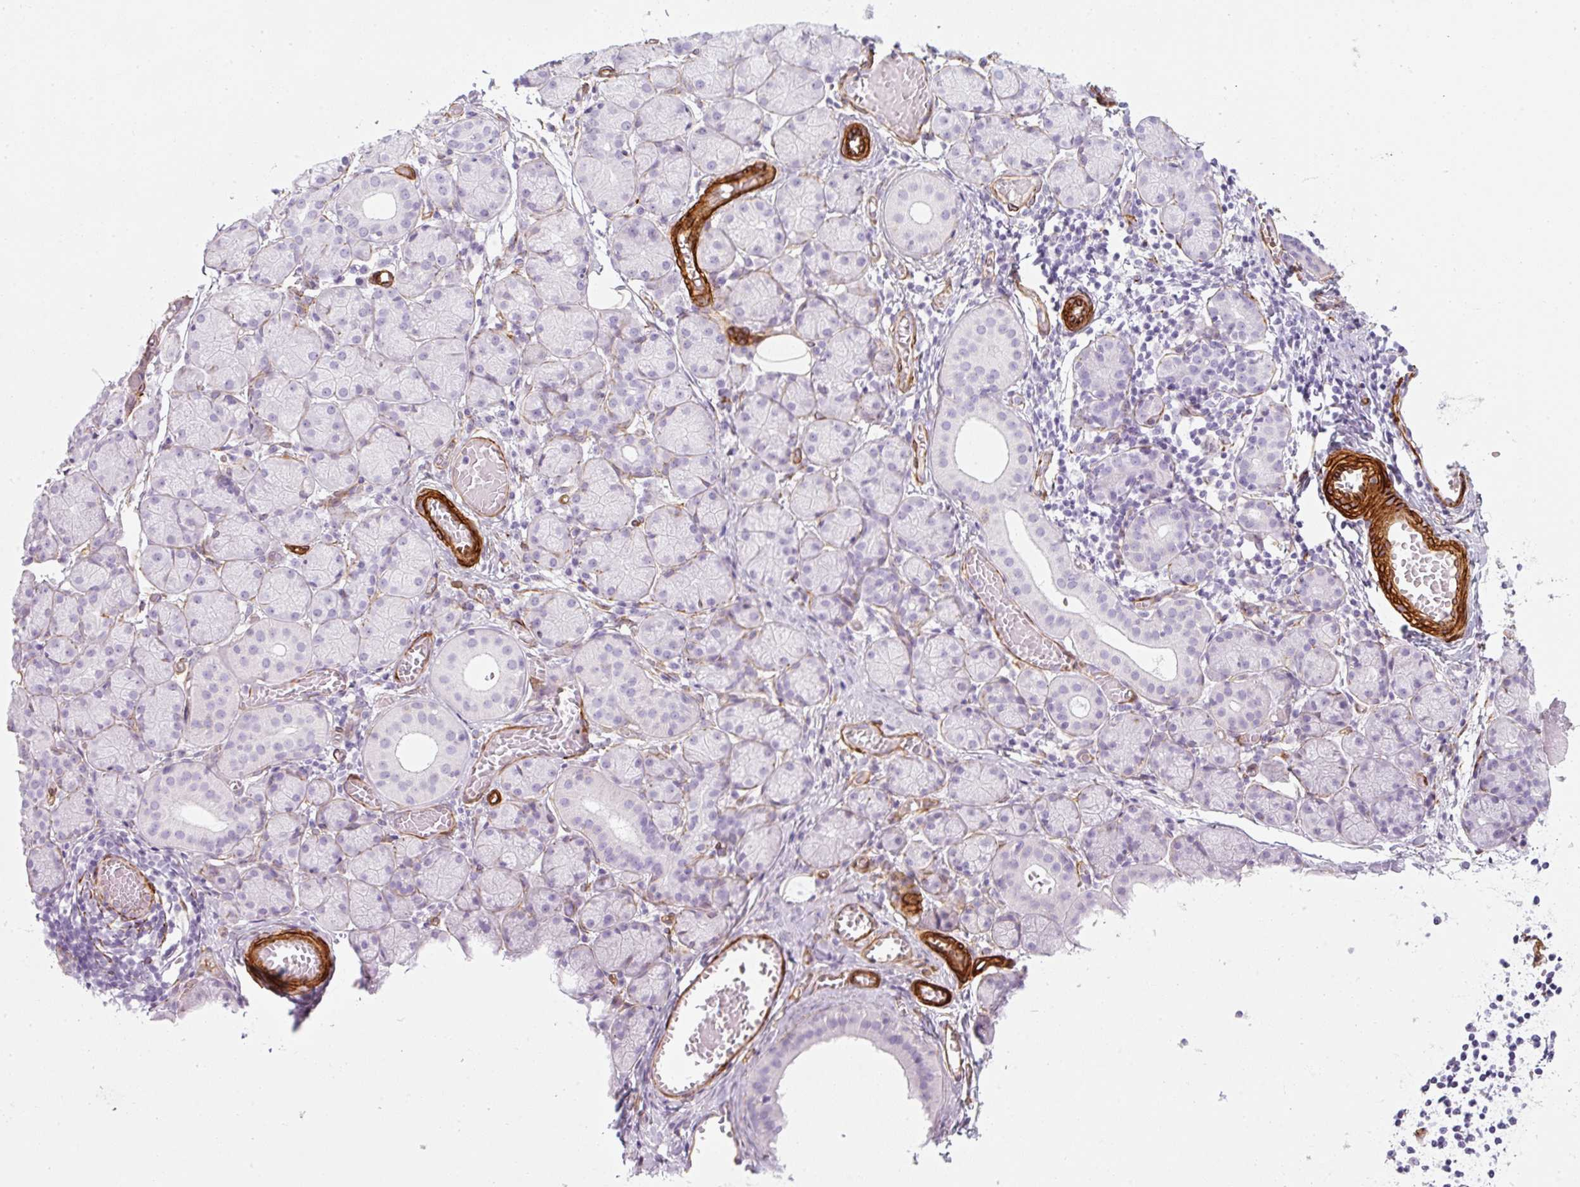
{"staining": {"intensity": "negative", "quantity": "none", "location": "none"}, "tissue": "salivary gland", "cell_type": "Glandular cells", "image_type": "normal", "snomed": [{"axis": "morphology", "description": "Normal tissue, NOS"}, {"axis": "topography", "description": "Salivary gland"}], "caption": "Immunohistochemistry (IHC) of unremarkable salivary gland reveals no positivity in glandular cells. The staining was performed using DAB to visualize the protein expression in brown, while the nuclei were stained in blue with hematoxylin (Magnification: 20x).", "gene": "CAVIN3", "patient": {"sex": "female", "age": 24}}